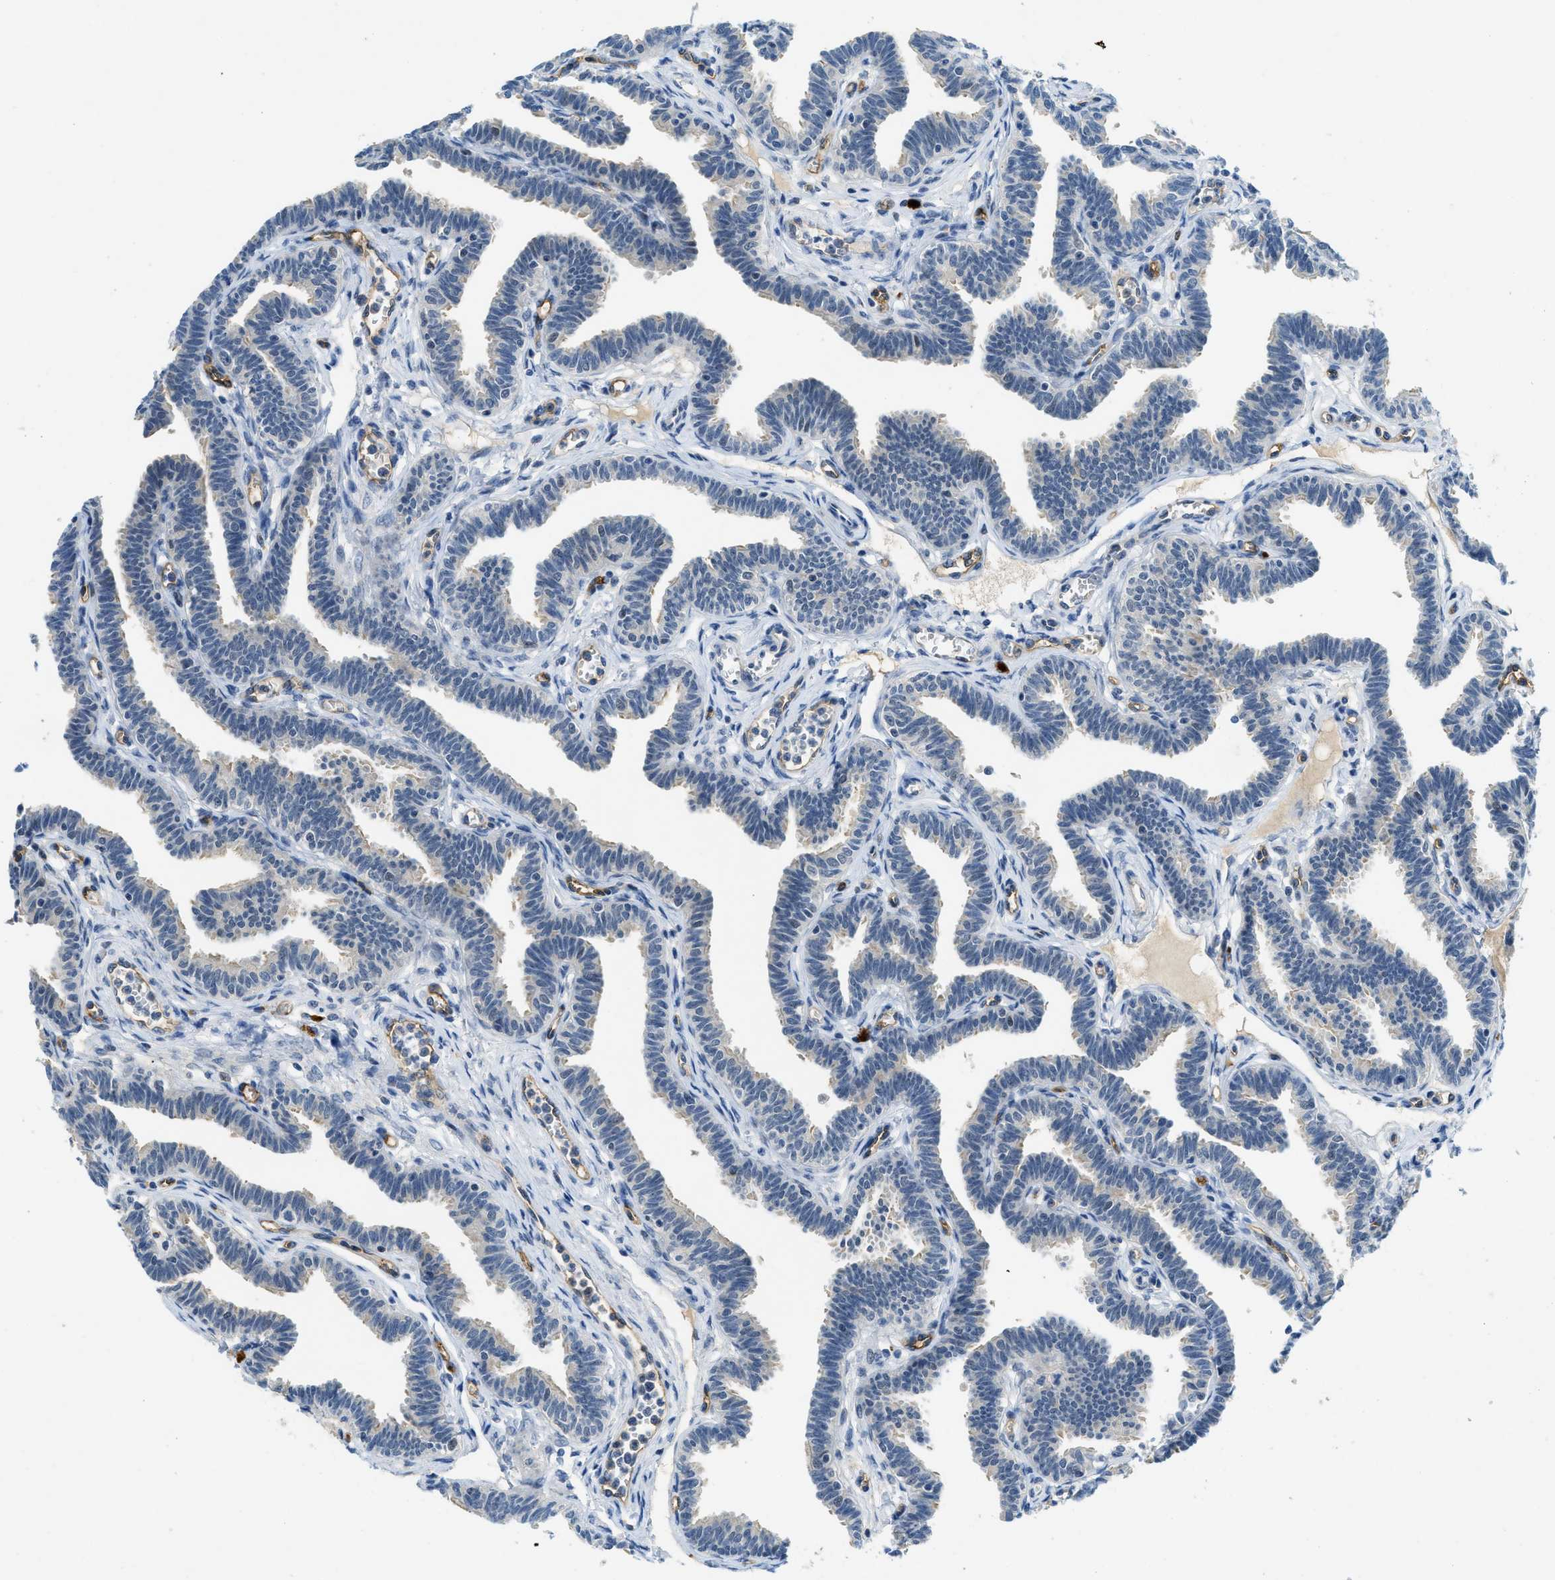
{"staining": {"intensity": "negative", "quantity": "none", "location": "none"}, "tissue": "fallopian tube", "cell_type": "Glandular cells", "image_type": "normal", "snomed": [{"axis": "morphology", "description": "Normal tissue, NOS"}, {"axis": "topography", "description": "Fallopian tube"}, {"axis": "topography", "description": "Ovary"}], "caption": "A histopathology image of human fallopian tube is negative for staining in glandular cells. (DAB immunohistochemistry (IHC), high magnification).", "gene": "SLCO2A1", "patient": {"sex": "female", "age": 23}}